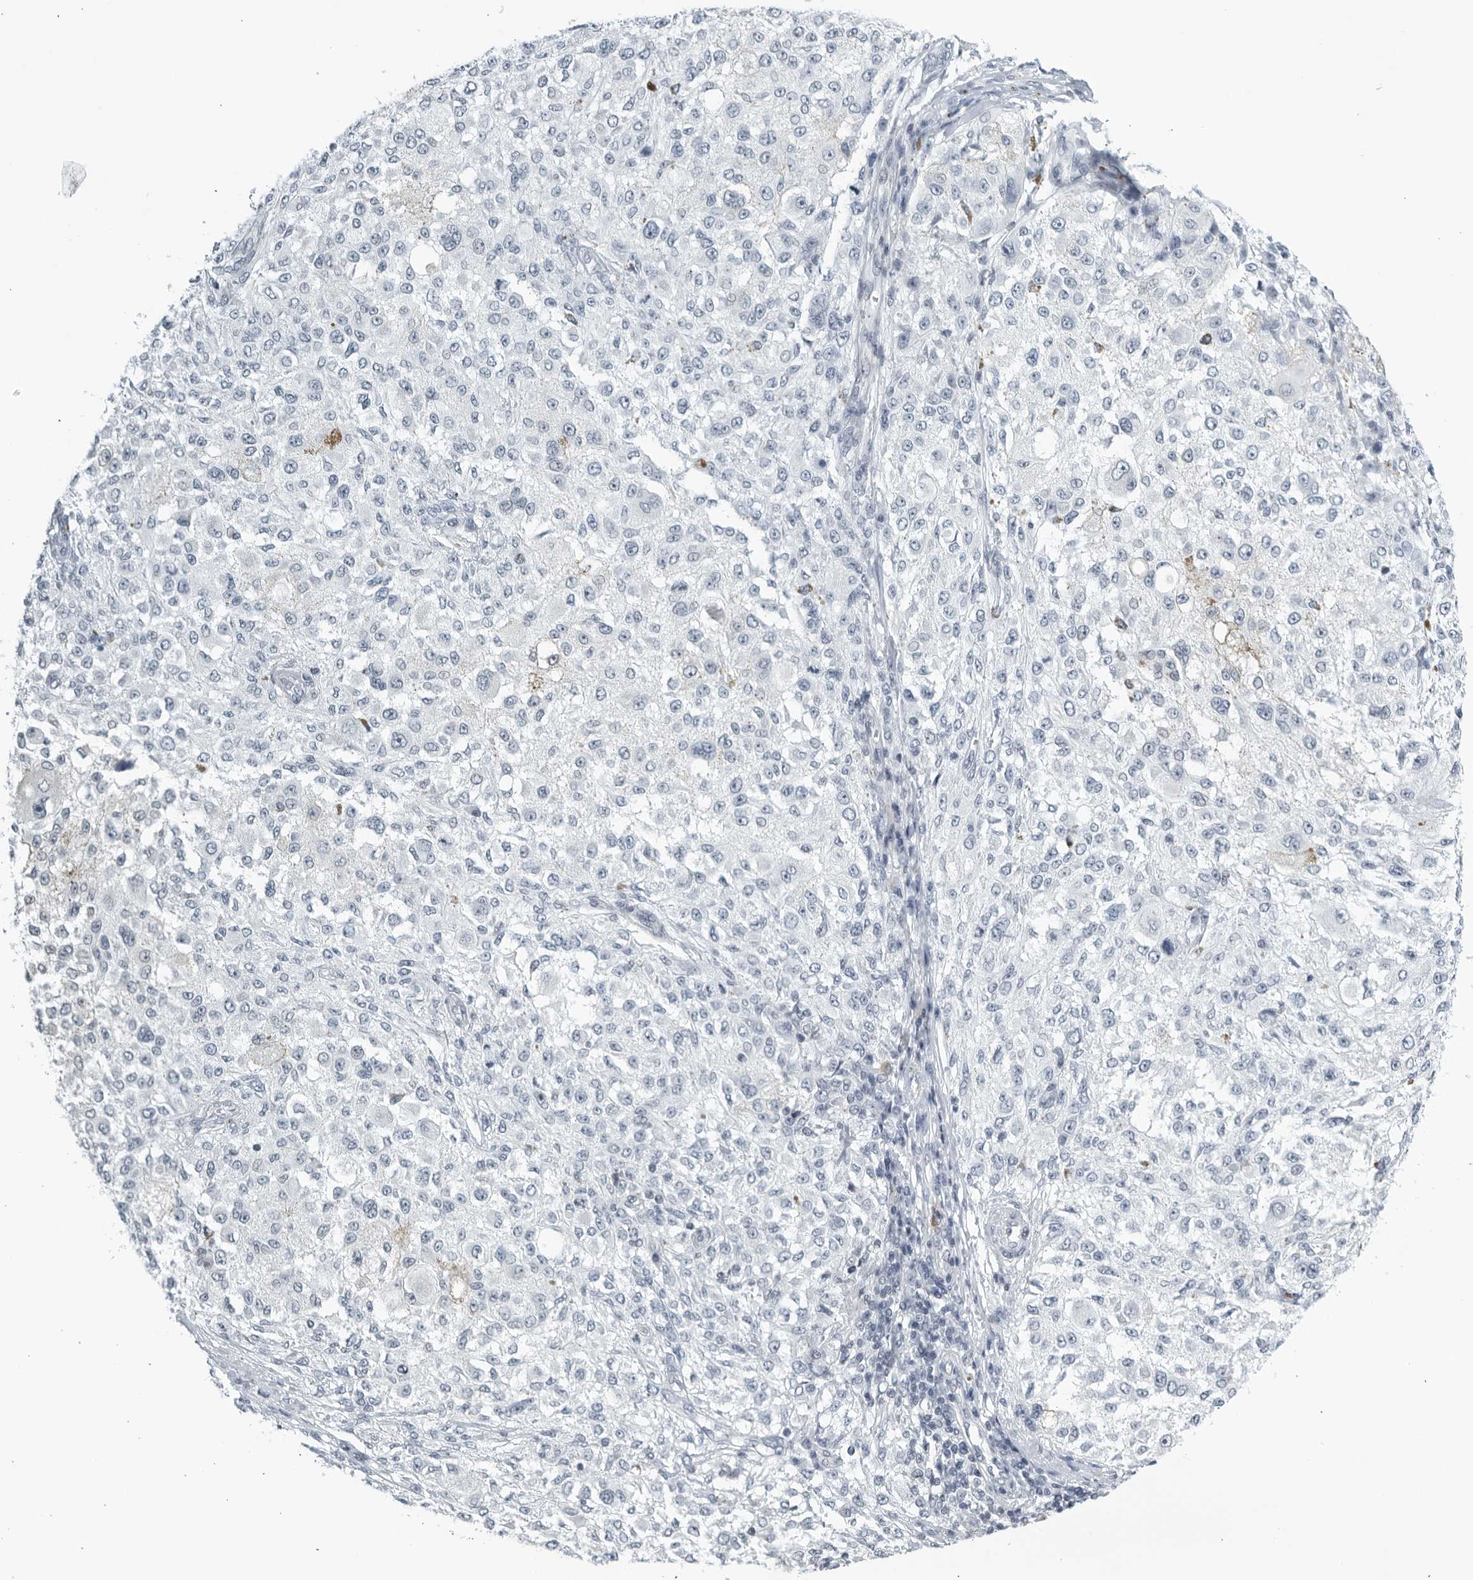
{"staining": {"intensity": "negative", "quantity": "none", "location": "none"}, "tissue": "melanoma", "cell_type": "Tumor cells", "image_type": "cancer", "snomed": [{"axis": "morphology", "description": "Necrosis, NOS"}, {"axis": "morphology", "description": "Malignant melanoma, NOS"}, {"axis": "topography", "description": "Skin"}], "caption": "Protein analysis of malignant melanoma displays no significant positivity in tumor cells.", "gene": "KLK7", "patient": {"sex": "female", "age": 87}}